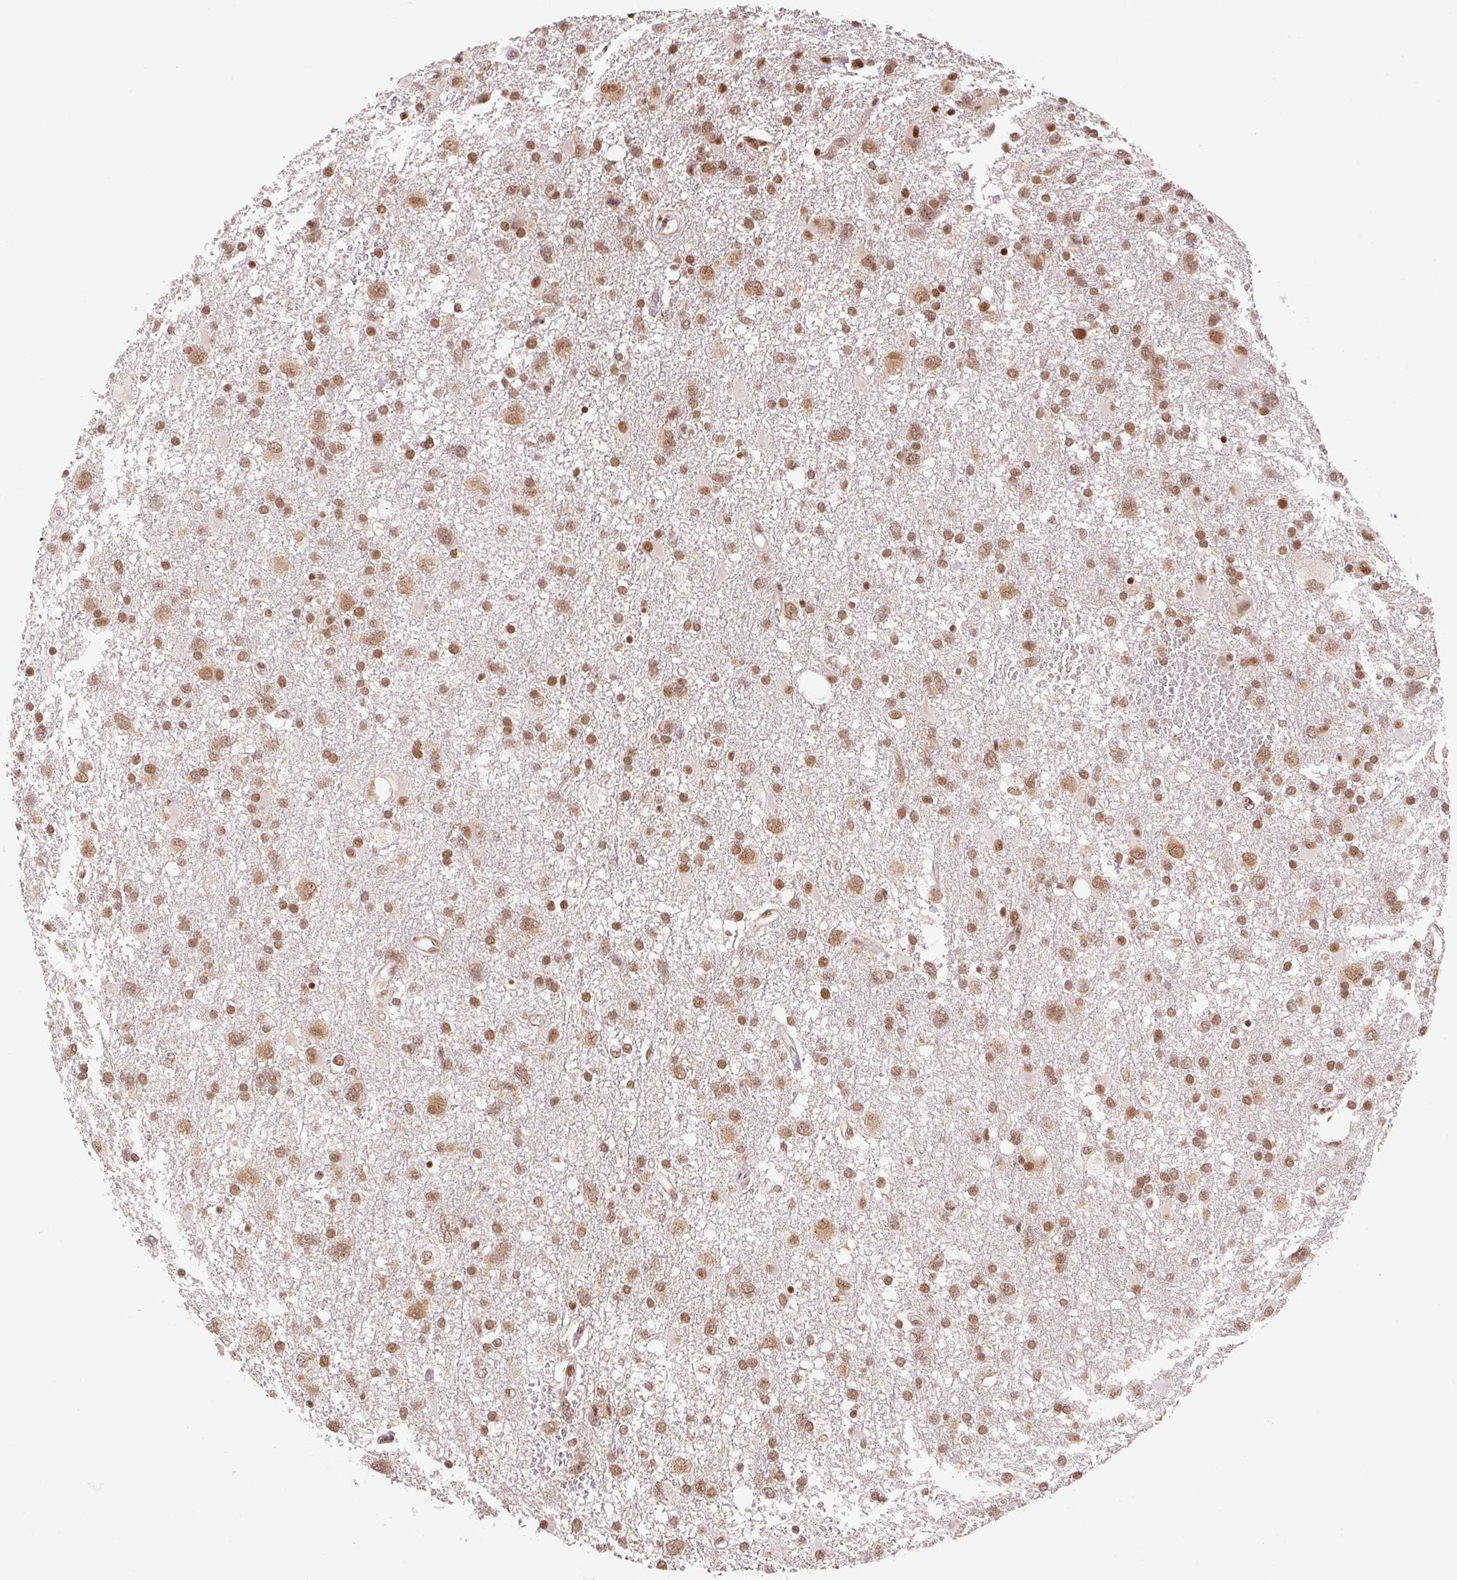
{"staining": {"intensity": "moderate", "quantity": ">75%", "location": "nuclear"}, "tissue": "glioma", "cell_type": "Tumor cells", "image_type": "cancer", "snomed": [{"axis": "morphology", "description": "Glioma, malignant, High grade"}, {"axis": "topography", "description": "Brain"}], "caption": "Immunohistochemical staining of glioma exhibits moderate nuclear protein staining in about >75% of tumor cells.", "gene": "INTS8", "patient": {"sex": "male", "age": 61}}